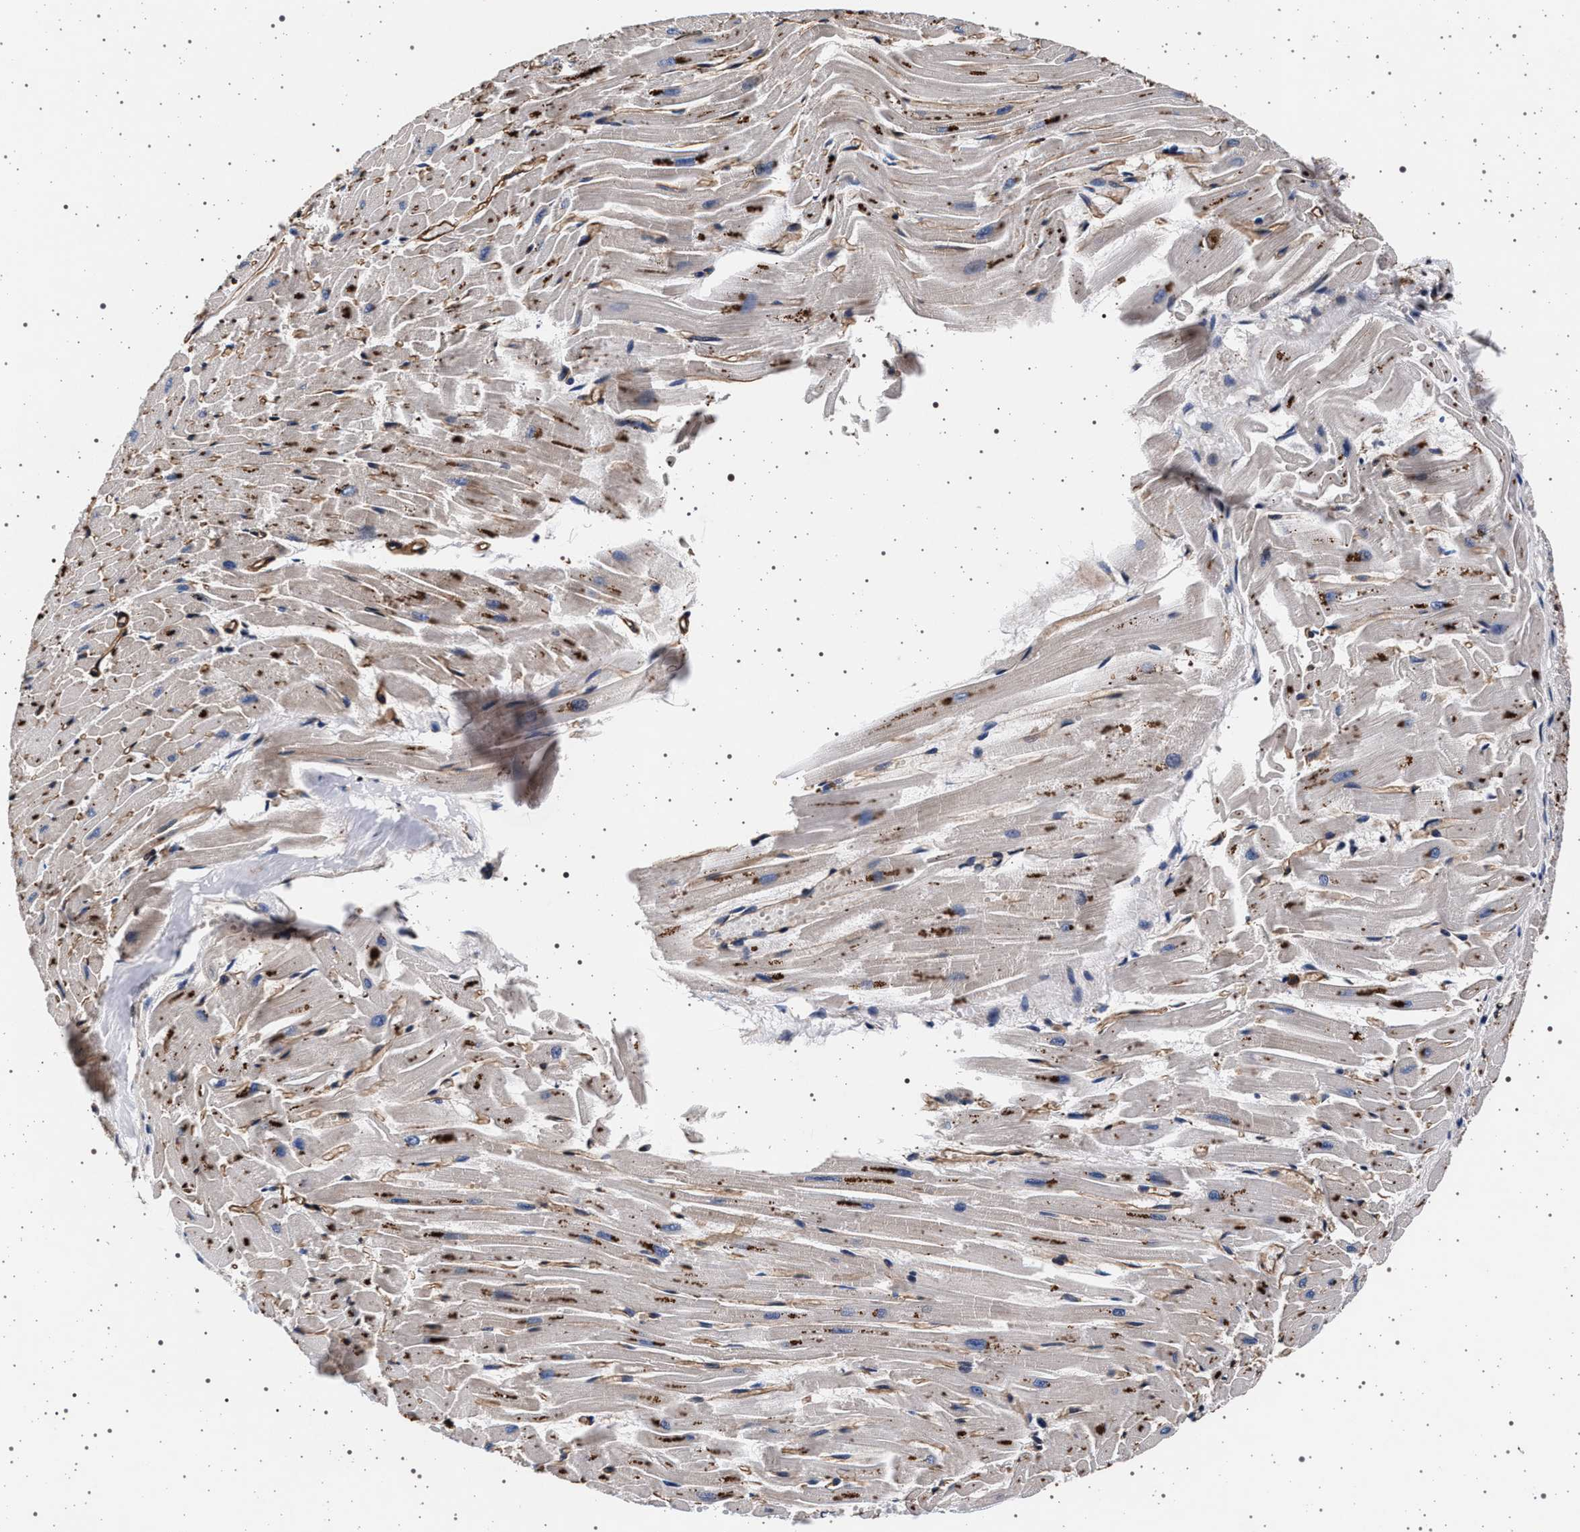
{"staining": {"intensity": "moderate", "quantity": ">75%", "location": "cytoplasmic/membranous"}, "tissue": "heart muscle", "cell_type": "Cardiomyocytes", "image_type": "normal", "snomed": [{"axis": "morphology", "description": "Normal tissue, NOS"}, {"axis": "topography", "description": "Heart"}], "caption": "Brown immunohistochemical staining in benign human heart muscle demonstrates moderate cytoplasmic/membranous expression in about >75% of cardiomyocytes.", "gene": "KCNK6", "patient": {"sex": "female", "age": 19}}